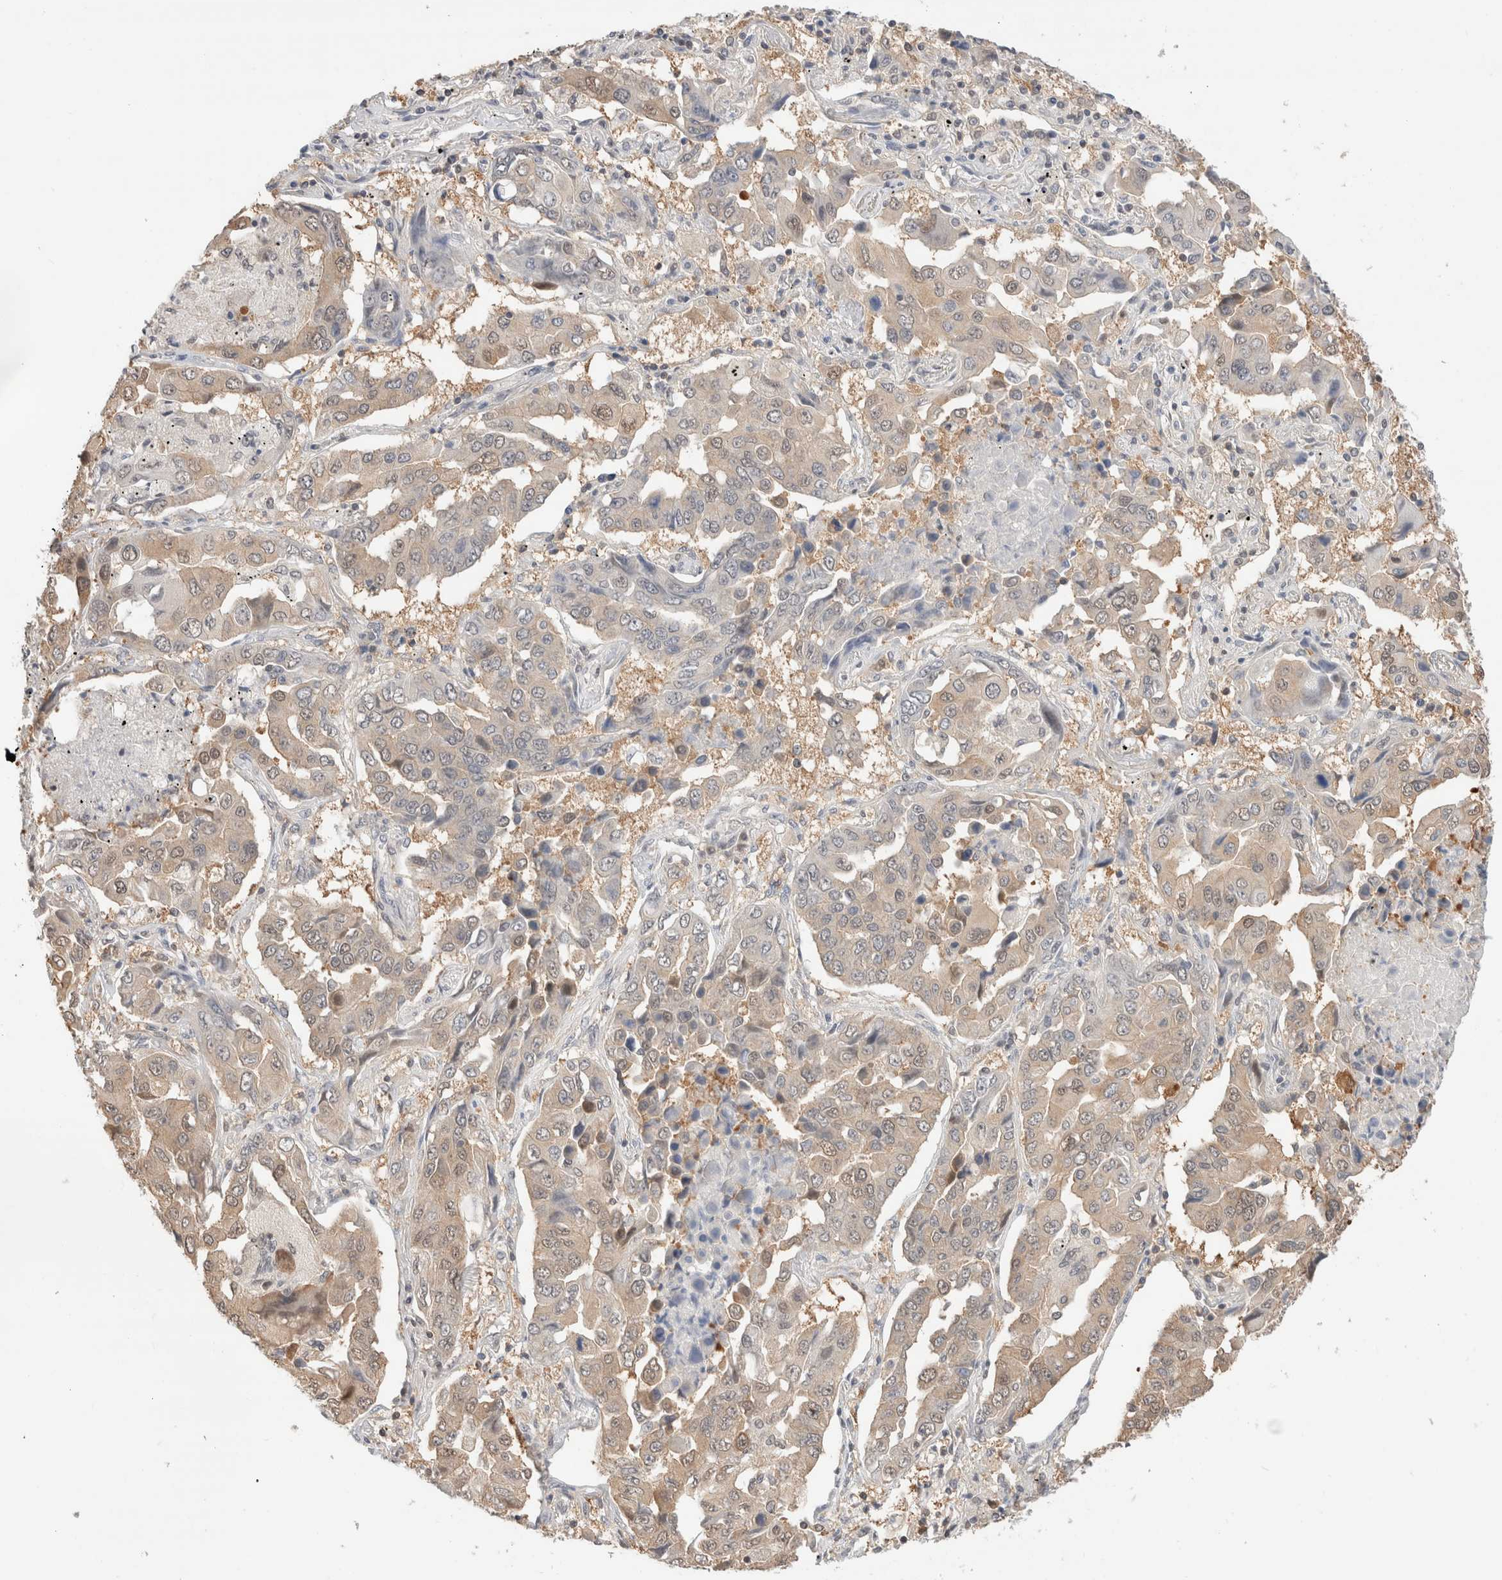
{"staining": {"intensity": "weak", "quantity": ">75%", "location": "cytoplasmic/membranous,nuclear"}, "tissue": "lung cancer", "cell_type": "Tumor cells", "image_type": "cancer", "snomed": [{"axis": "morphology", "description": "Adenocarcinoma, NOS"}, {"axis": "topography", "description": "Lung"}], "caption": "DAB immunohistochemical staining of adenocarcinoma (lung) shows weak cytoplasmic/membranous and nuclear protein expression in approximately >75% of tumor cells.", "gene": "C17orf97", "patient": {"sex": "female", "age": 65}}